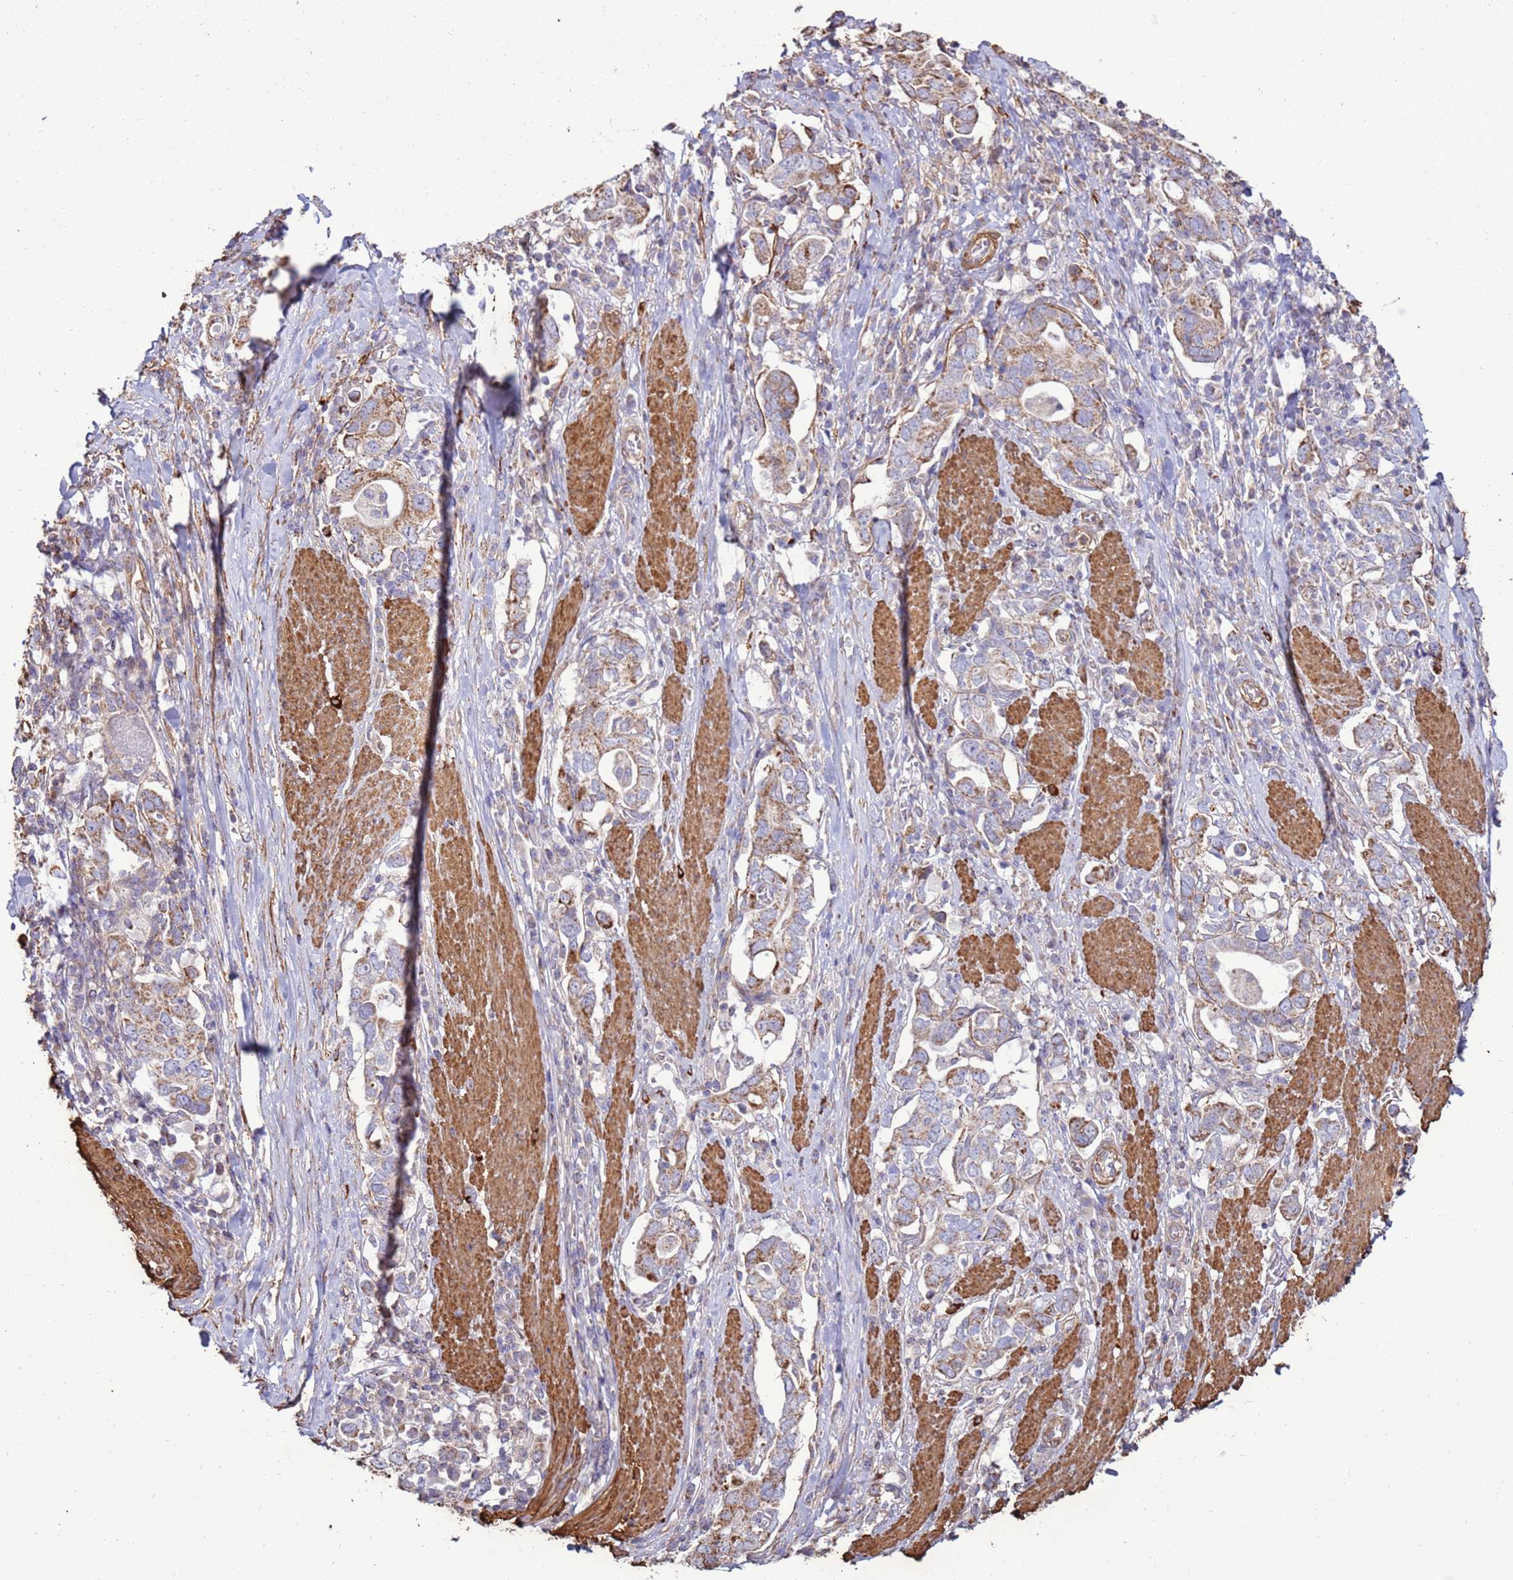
{"staining": {"intensity": "moderate", "quantity": "<25%", "location": "cytoplasmic/membranous"}, "tissue": "stomach cancer", "cell_type": "Tumor cells", "image_type": "cancer", "snomed": [{"axis": "morphology", "description": "Adenocarcinoma, NOS"}, {"axis": "topography", "description": "Stomach, upper"}, {"axis": "topography", "description": "Stomach"}], "caption": "Immunohistochemical staining of human stomach cancer displays low levels of moderate cytoplasmic/membranous positivity in about <25% of tumor cells.", "gene": "DDX59", "patient": {"sex": "male", "age": 62}}